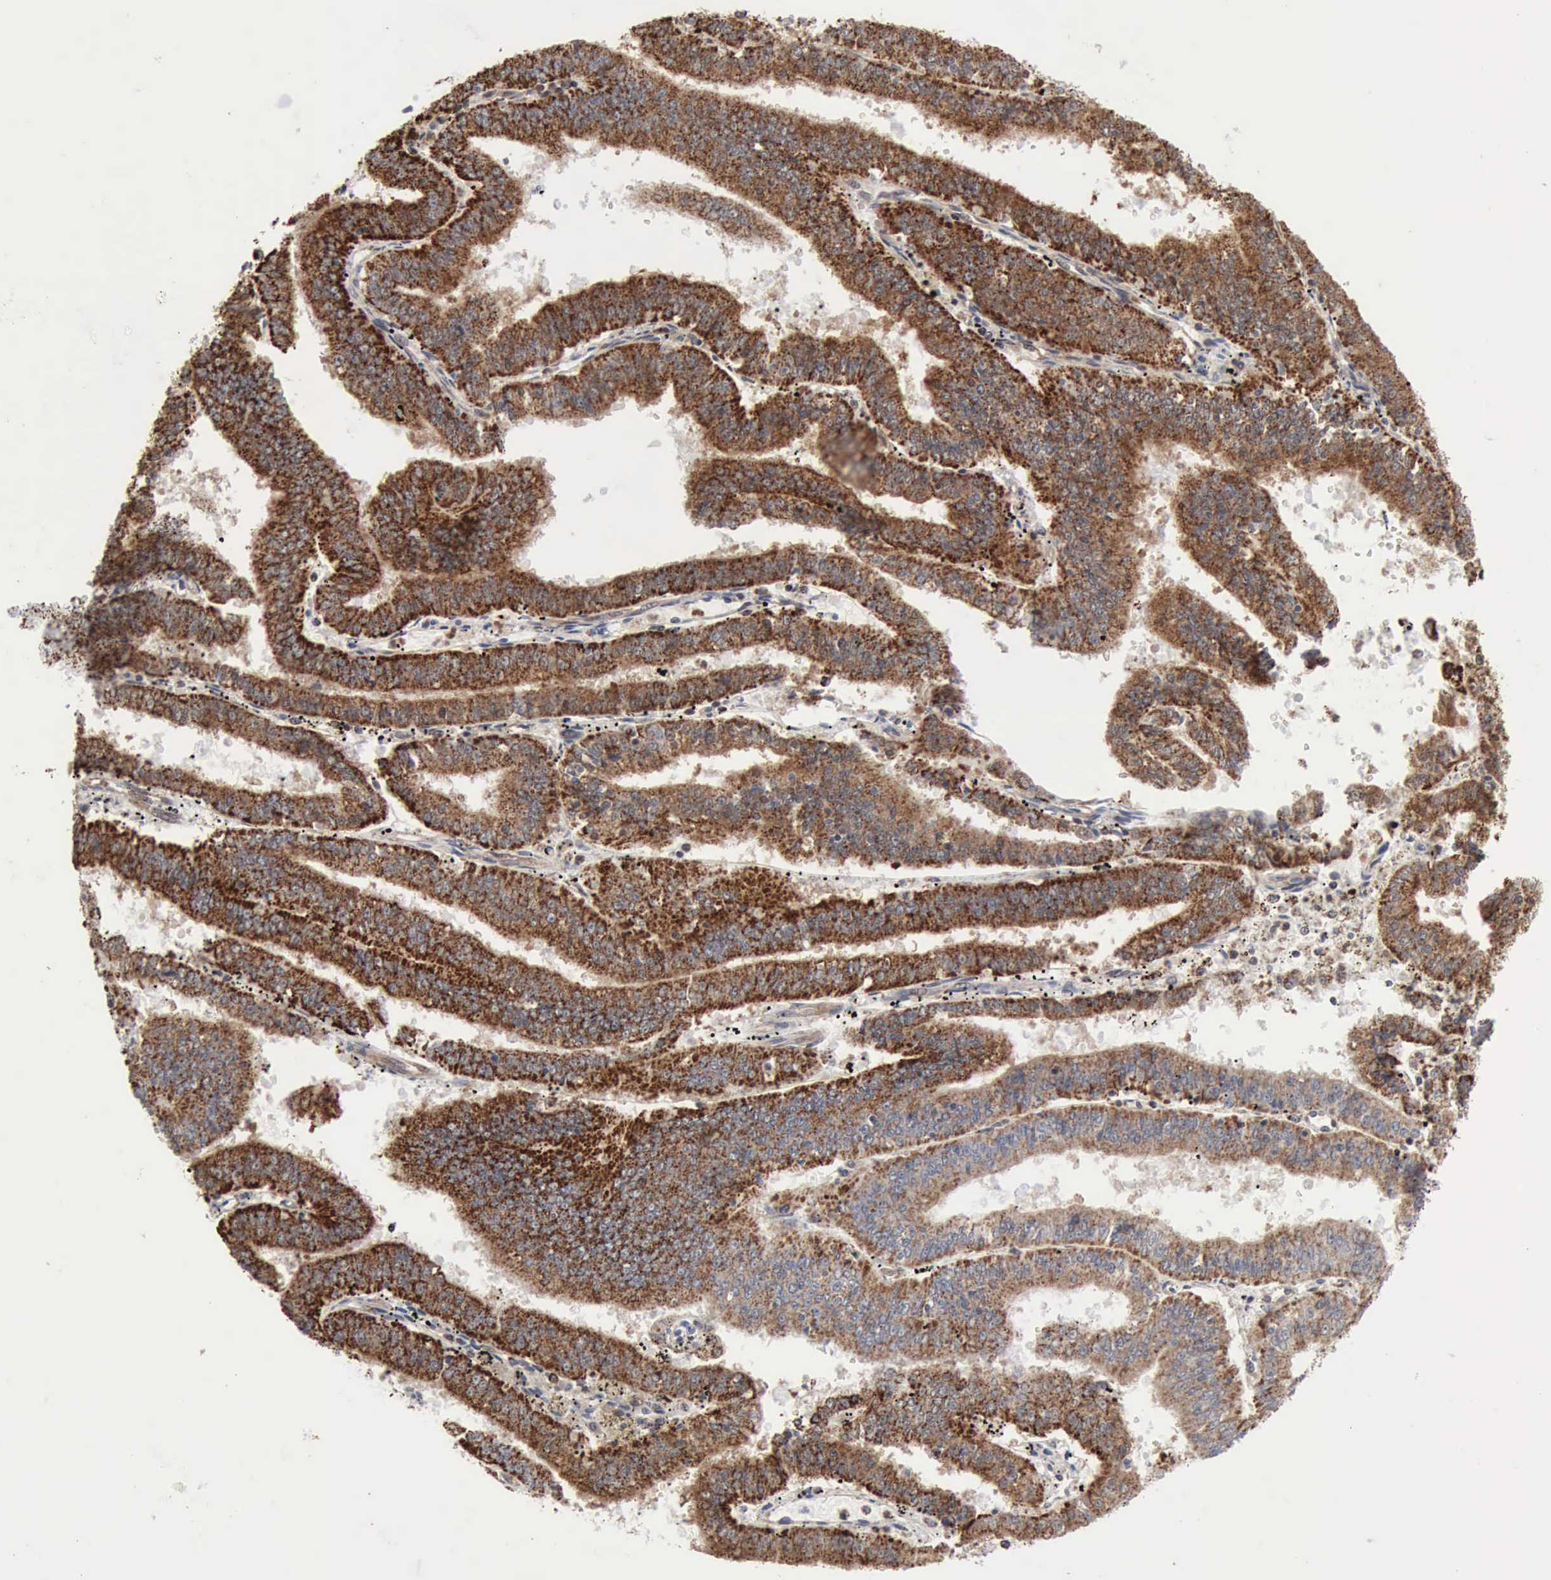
{"staining": {"intensity": "strong", "quantity": ">75%", "location": "cytoplasmic/membranous"}, "tissue": "endometrial cancer", "cell_type": "Tumor cells", "image_type": "cancer", "snomed": [{"axis": "morphology", "description": "Adenocarcinoma, NOS"}, {"axis": "topography", "description": "Endometrium"}], "caption": "The micrograph shows staining of endometrial cancer (adenocarcinoma), revealing strong cytoplasmic/membranous protein expression (brown color) within tumor cells.", "gene": "ACO2", "patient": {"sex": "female", "age": 66}}